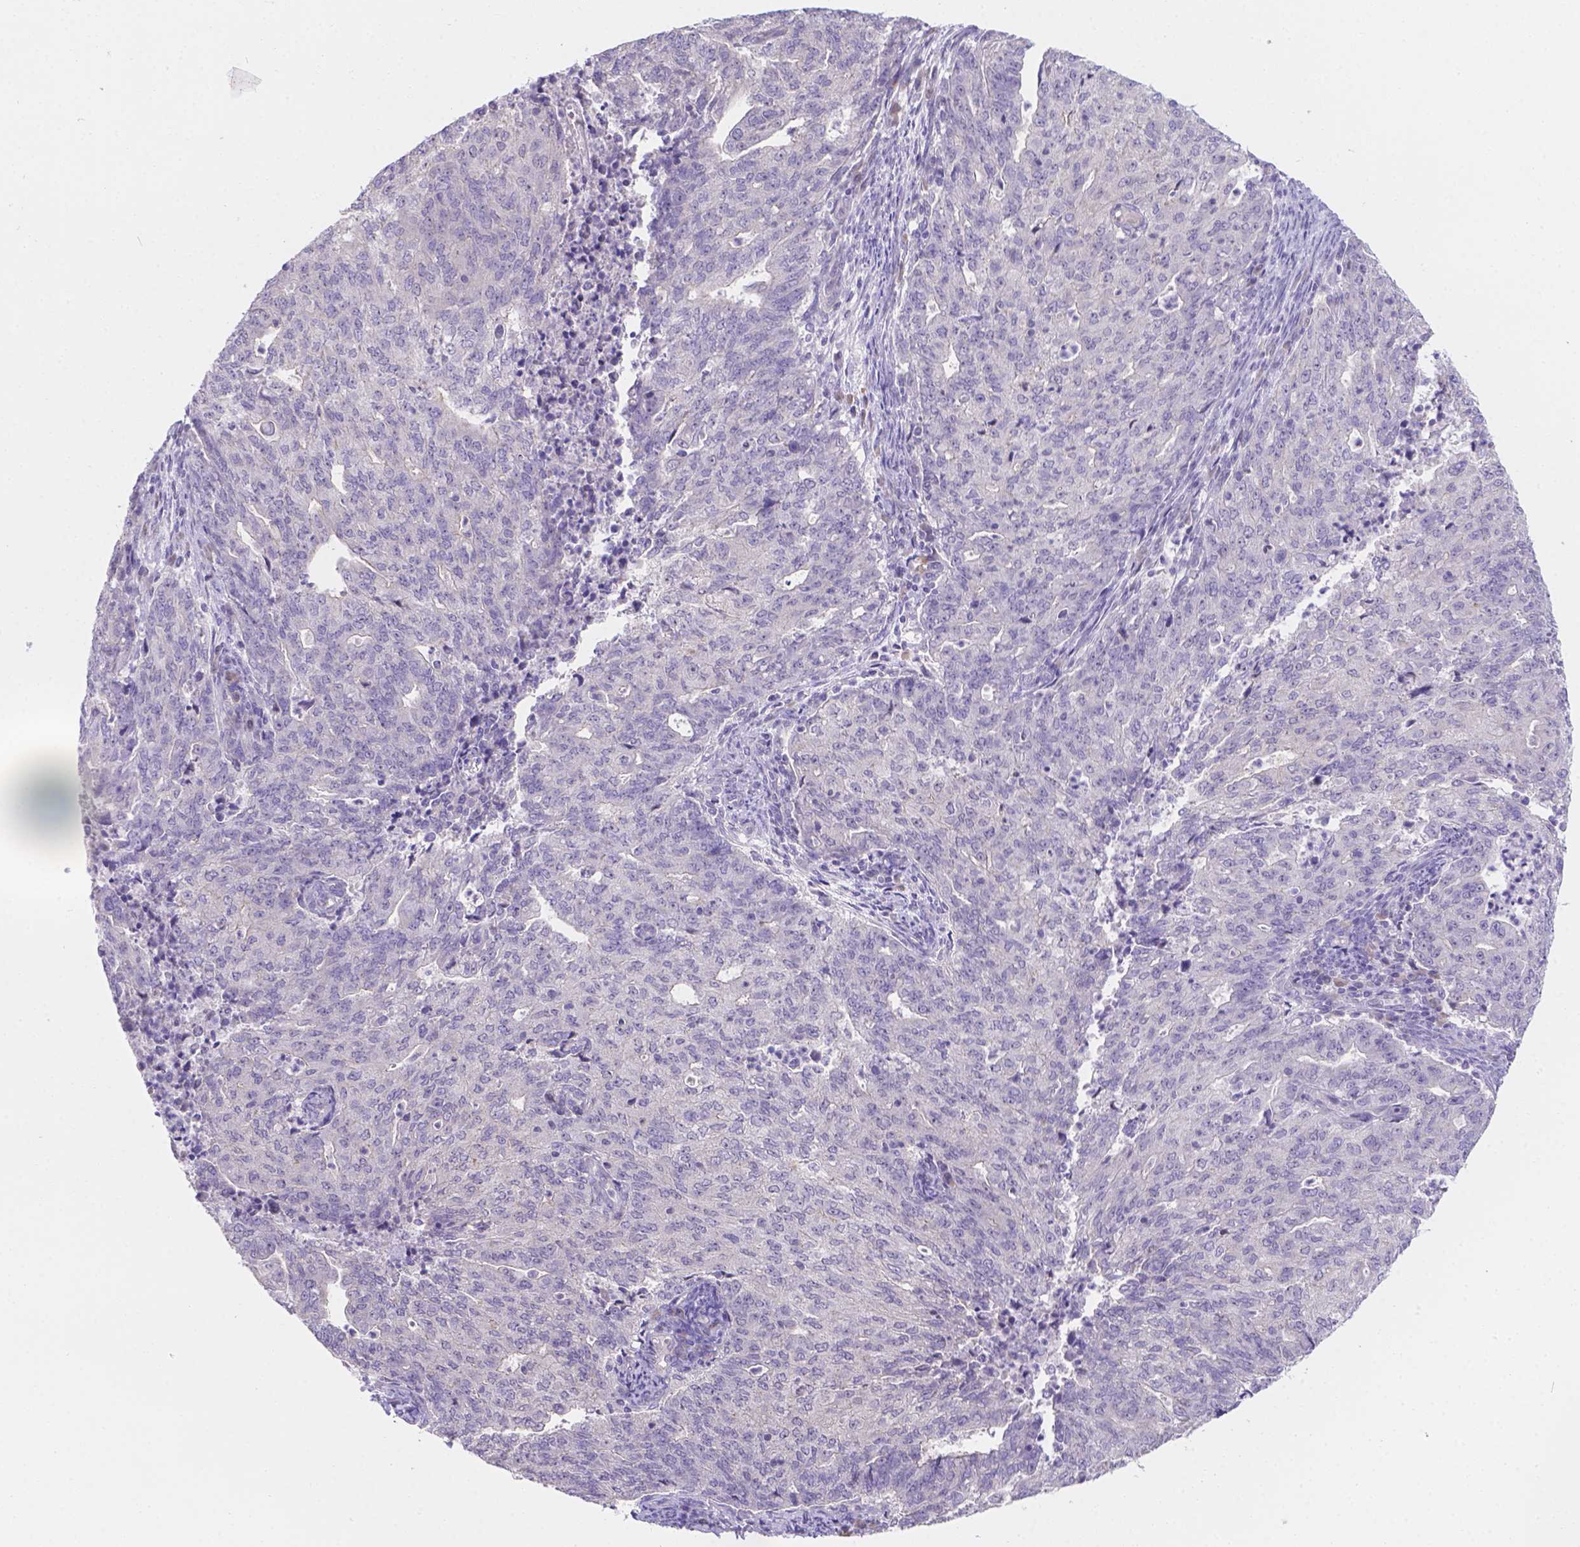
{"staining": {"intensity": "negative", "quantity": "none", "location": "none"}, "tissue": "endometrial cancer", "cell_type": "Tumor cells", "image_type": "cancer", "snomed": [{"axis": "morphology", "description": "Adenocarcinoma, NOS"}, {"axis": "topography", "description": "Endometrium"}], "caption": "This histopathology image is of endometrial adenocarcinoma stained with immunohistochemistry (IHC) to label a protein in brown with the nuclei are counter-stained blue. There is no positivity in tumor cells. Nuclei are stained in blue.", "gene": "CD96", "patient": {"sex": "female", "age": 82}}